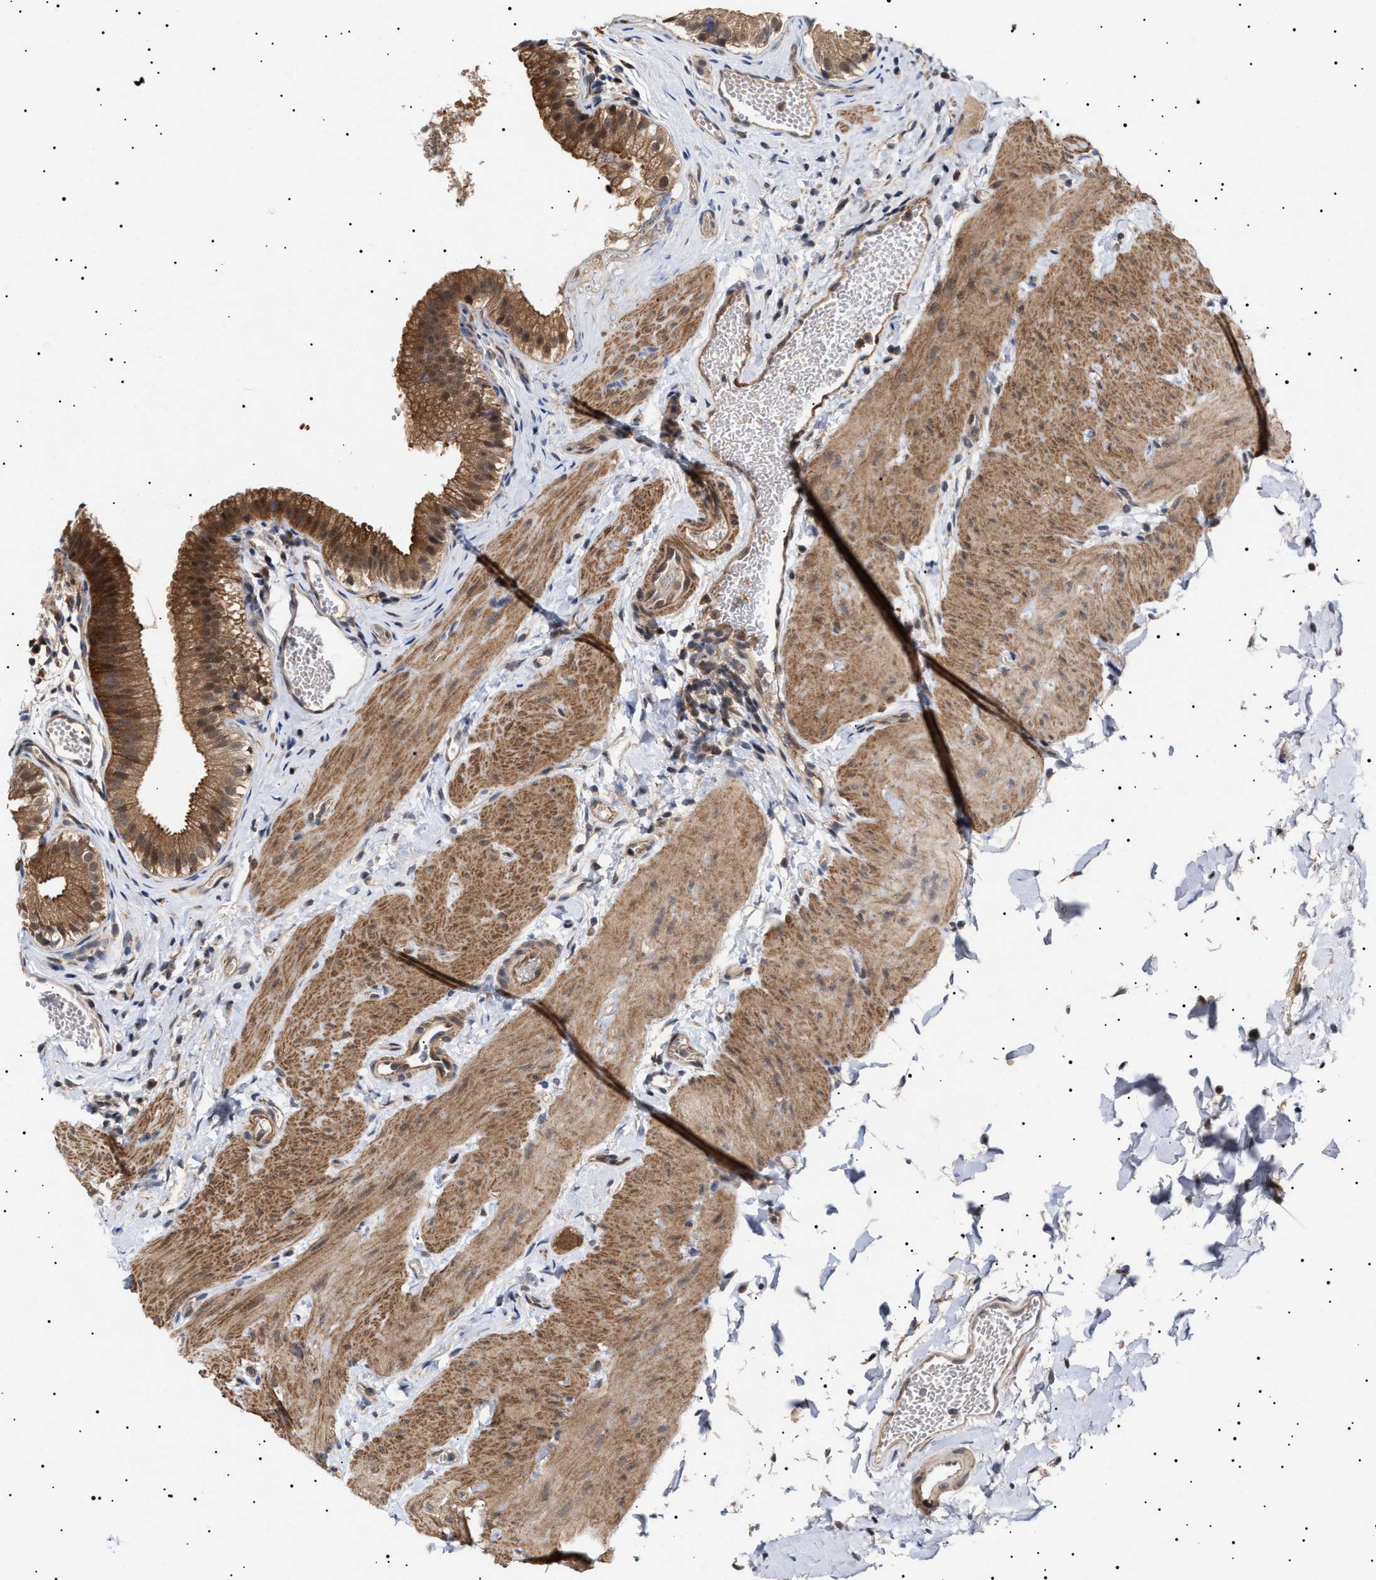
{"staining": {"intensity": "strong", "quantity": ">75%", "location": "cytoplasmic/membranous"}, "tissue": "gallbladder", "cell_type": "Glandular cells", "image_type": "normal", "snomed": [{"axis": "morphology", "description": "Normal tissue, NOS"}, {"axis": "topography", "description": "Gallbladder"}], "caption": "A micrograph of gallbladder stained for a protein reveals strong cytoplasmic/membranous brown staining in glandular cells. (DAB (3,3'-diaminobenzidine) IHC with brightfield microscopy, high magnification).", "gene": "NPLOC4", "patient": {"sex": "female", "age": 26}}